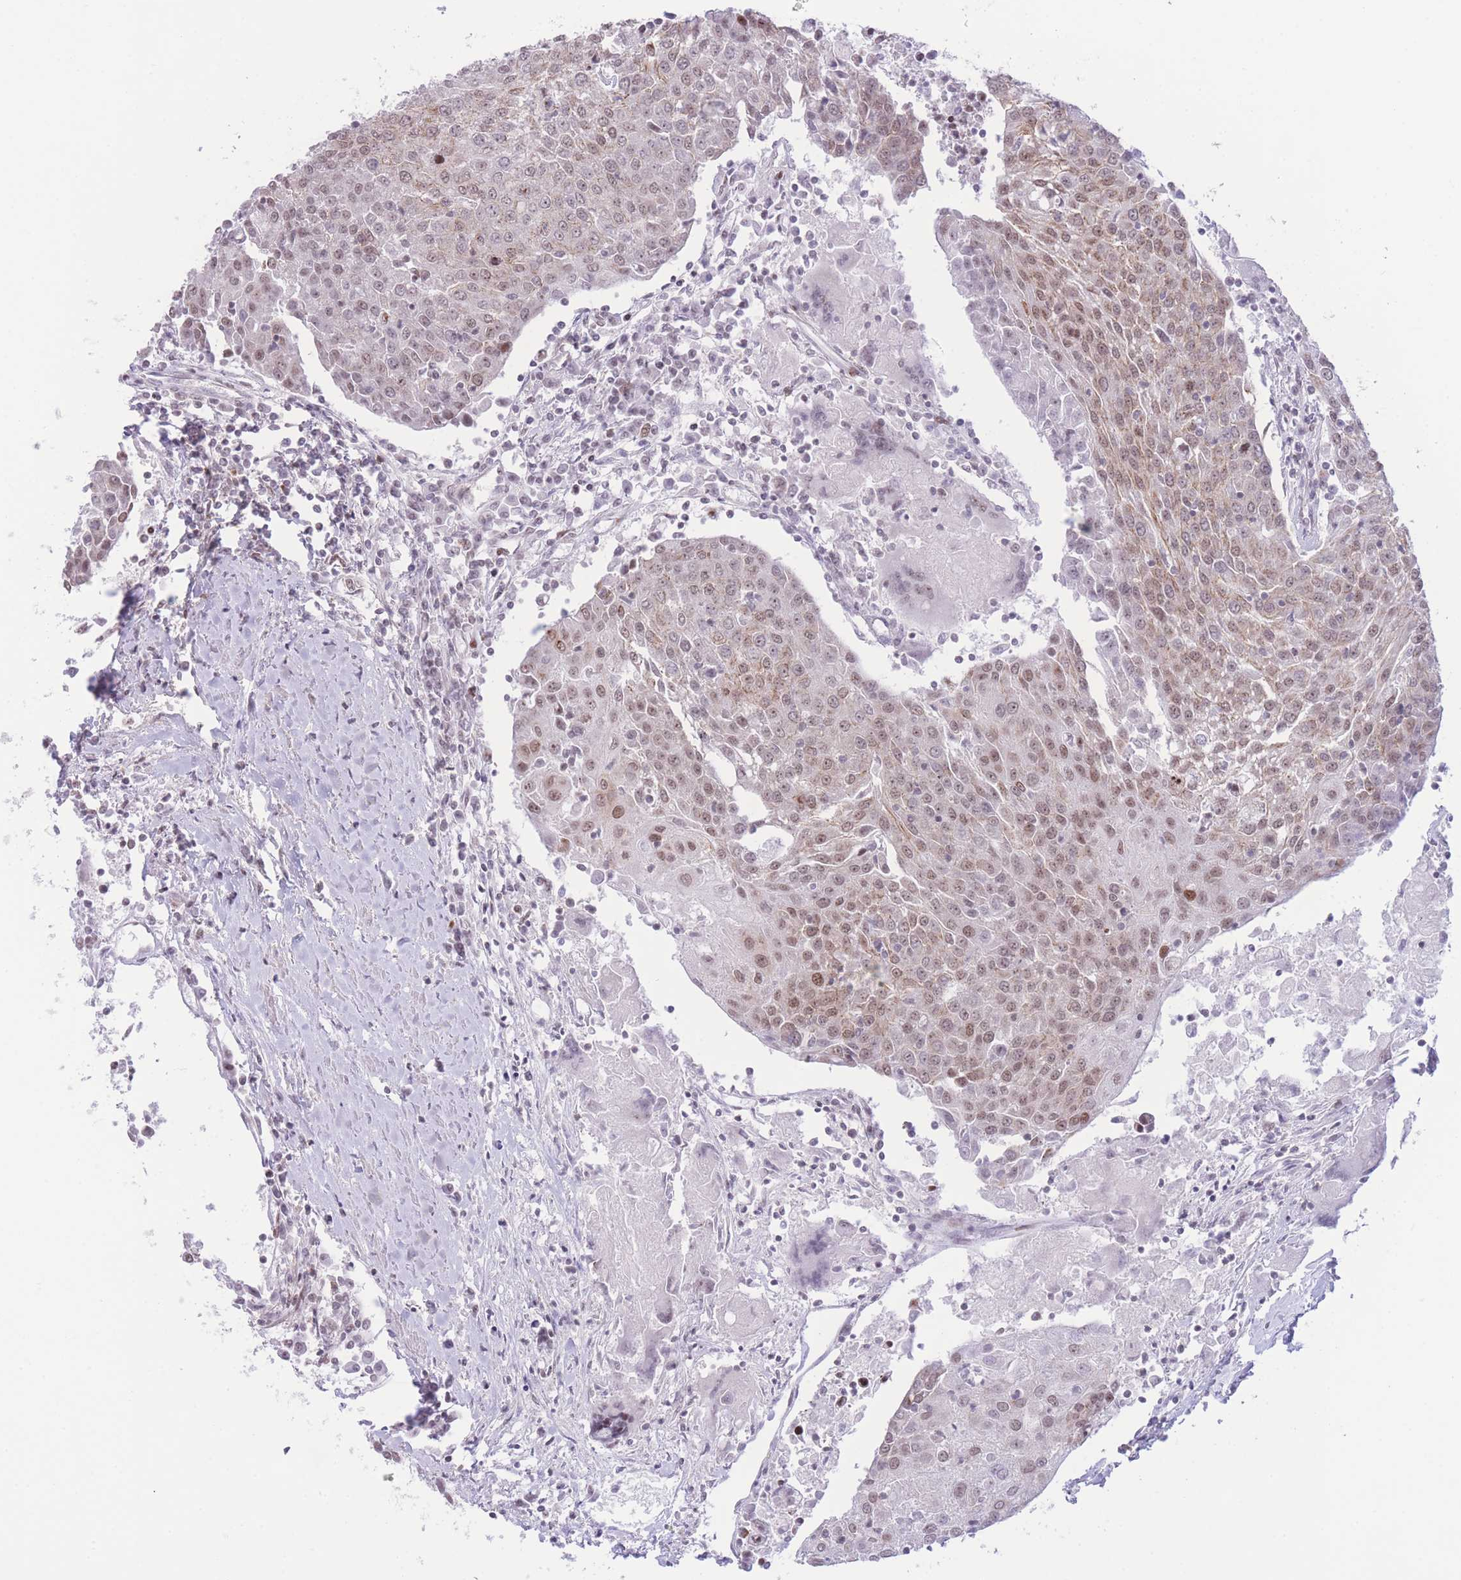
{"staining": {"intensity": "moderate", "quantity": ">75%", "location": "nuclear"}, "tissue": "urothelial cancer", "cell_type": "Tumor cells", "image_type": "cancer", "snomed": [{"axis": "morphology", "description": "Urothelial carcinoma, High grade"}, {"axis": "topography", "description": "Urinary bladder"}], "caption": "Immunohistochemistry (IHC) of human urothelial carcinoma (high-grade) demonstrates medium levels of moderate nuclear staining in approximately >75% of tumor cells. (DAB IHC, brown staining for protein, blue staining for nuclei).", "gene": "PCIF1", "patient": {"sex": "female", "age": 85}}